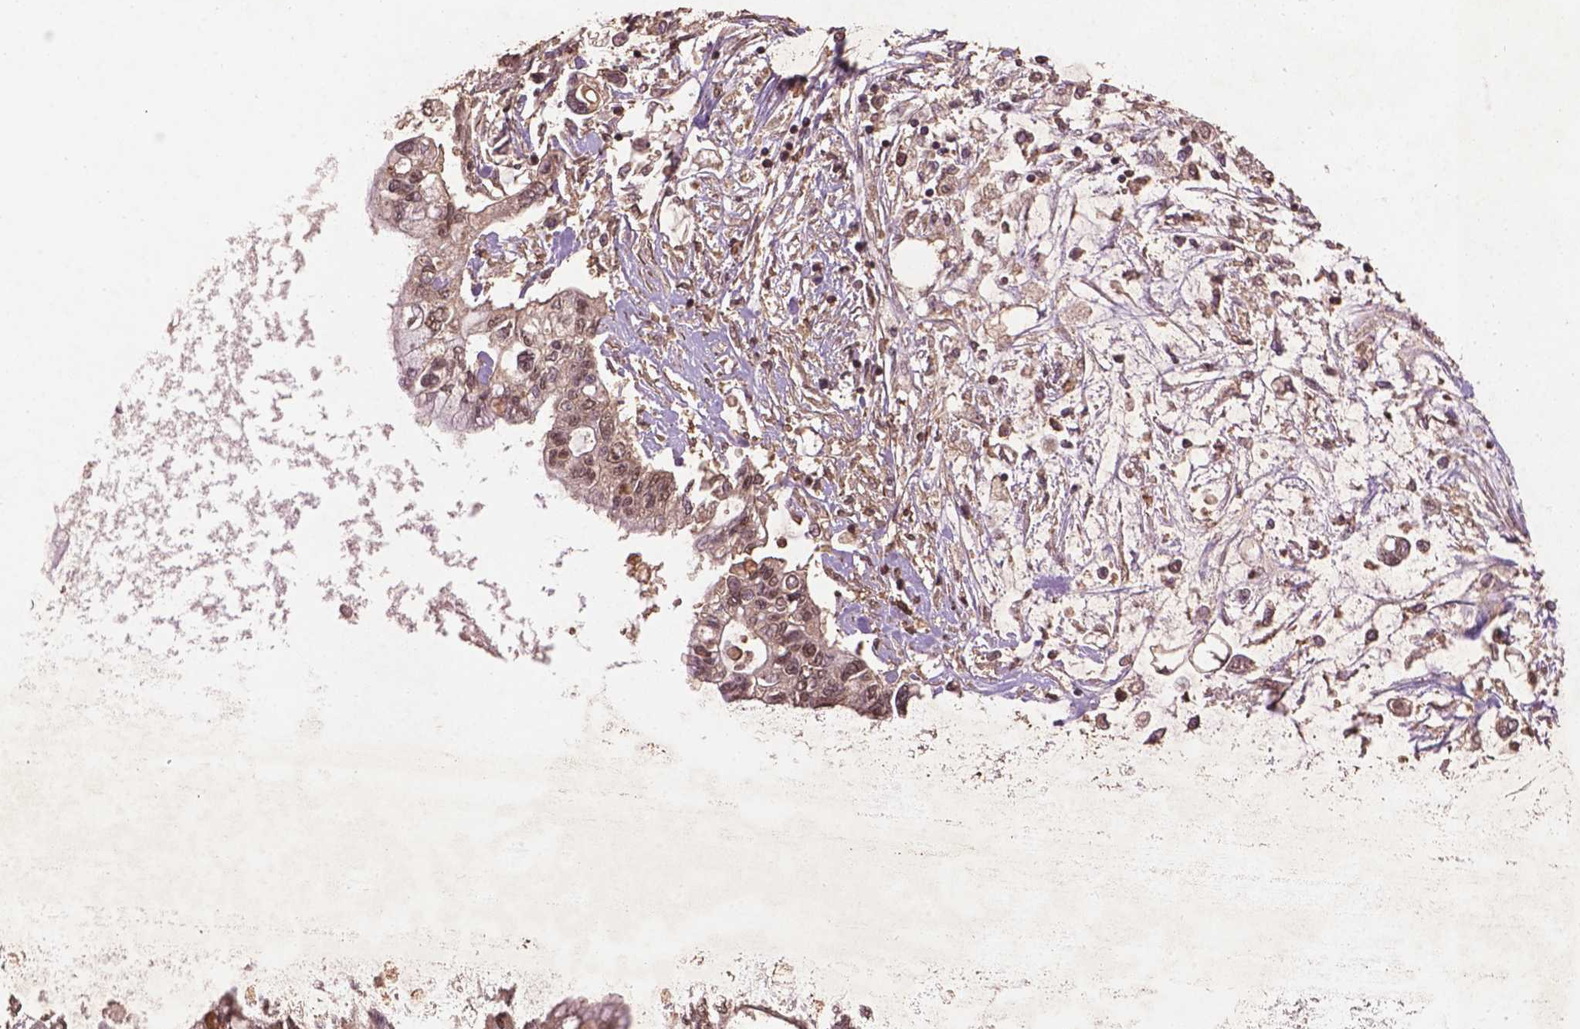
{"staining": {"intensity": "negative", "quantity": "none", "location": "none"}, "tissue": "pancreatic cancer", "cell_type": "Tumor cells", "image_type": "cancer", "snomed": [{"axis": "morphology", "description": "Adenocarcinoma, NOS"}, {"axis": "topography", "description": "Pancreas"}], "caption": "Histopathology image shows no protein staining in tumor cells of pancreatic cancer tissue.", "gene": "BABAM1", "patient": {"sex": "female", "age": 77}}